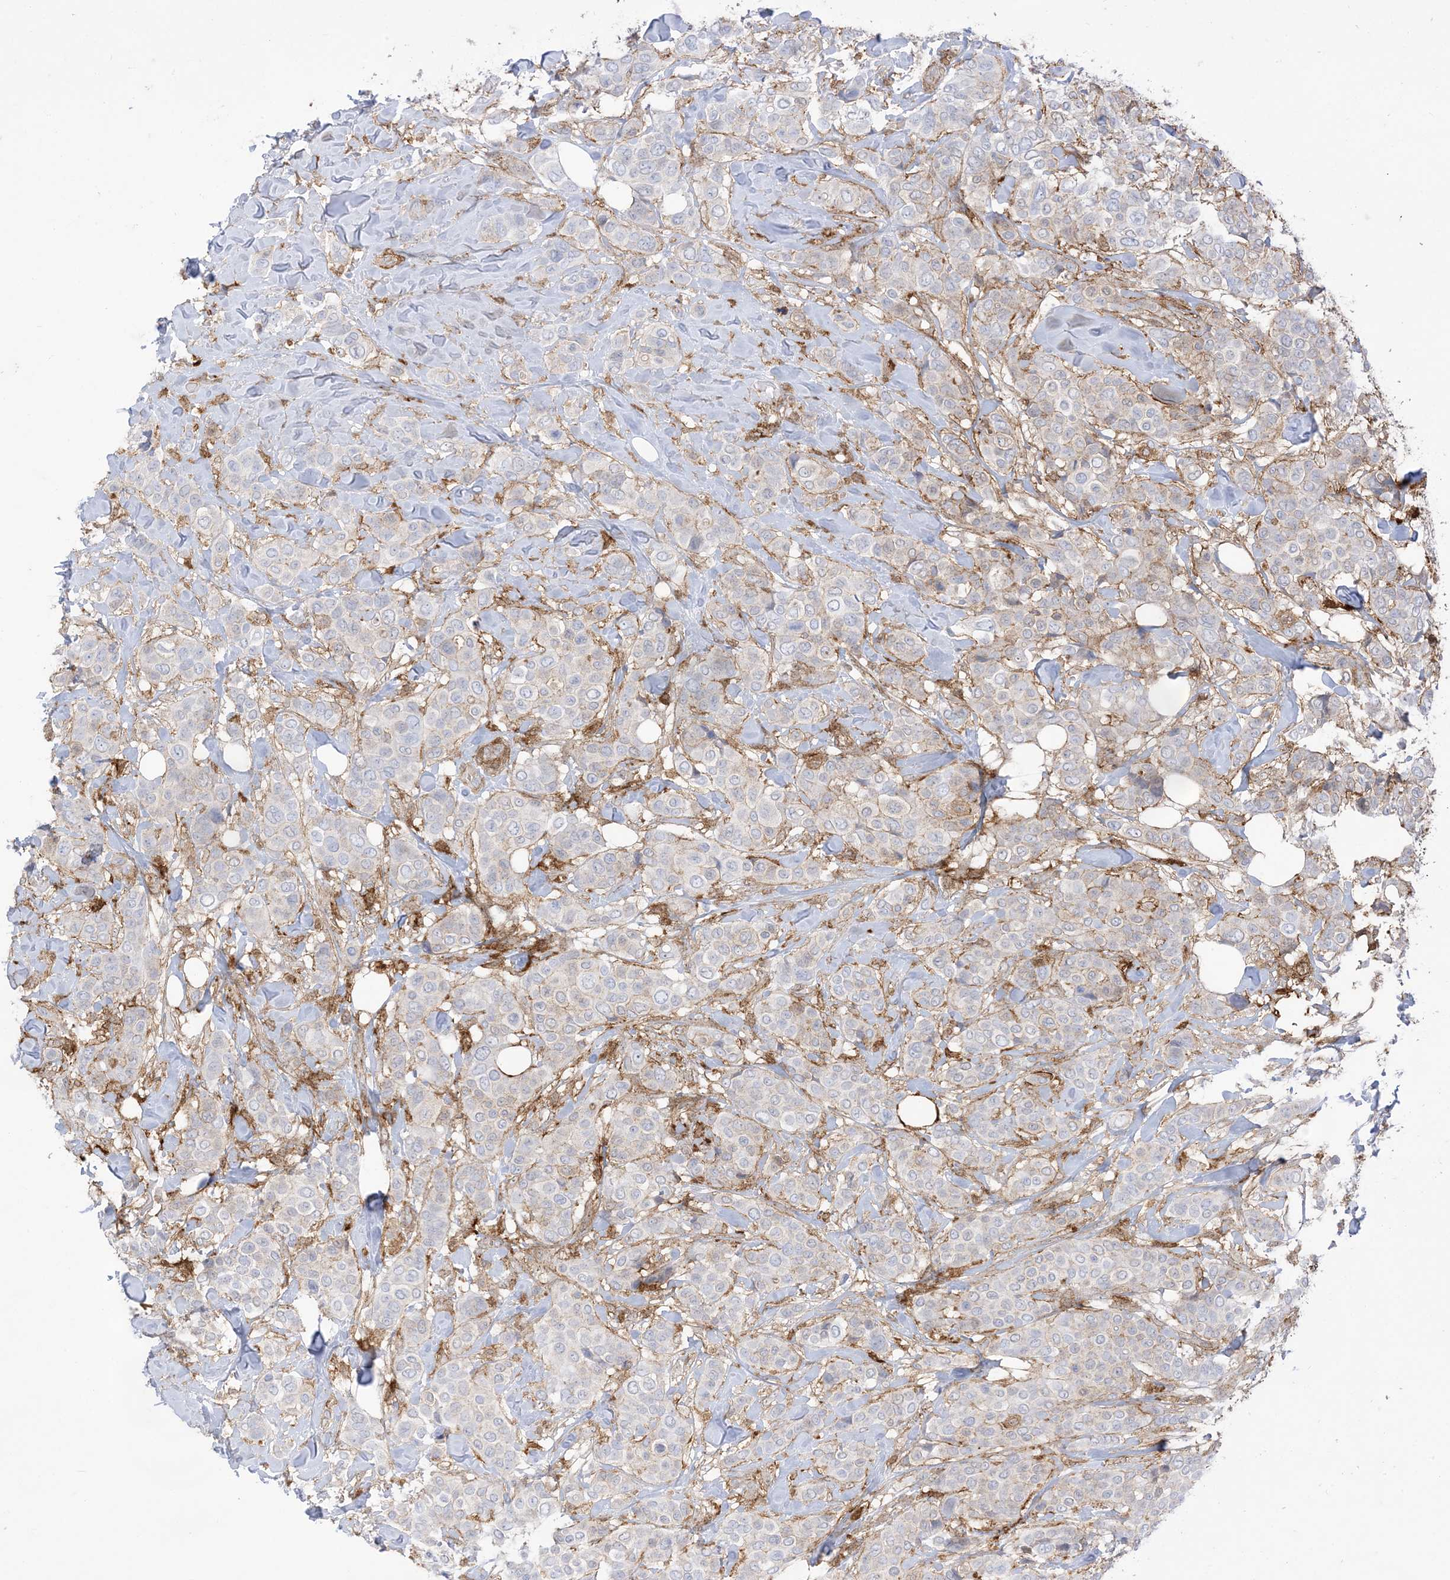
{"staining": {"intensity": "negative", "quantity": "none", "location": "none"}, "tissue": "breast cancer", "cell_type": "Tumor cells", "image_type": "cancer", "snomed": [{"axis": "morphology", "description": "Lobular carcinoma"}, {"axis": "topography", "description": "Breast"}], "caption": "Image shows no protein positivity in tumor cells of breast lobular carcinoma tissue. (DAB (3,3'-diaminobenzidine) immunohistochemistry (IHC), high magnification).", "gene": "GSN", "patient": {"sex": "female", "age": 51}}